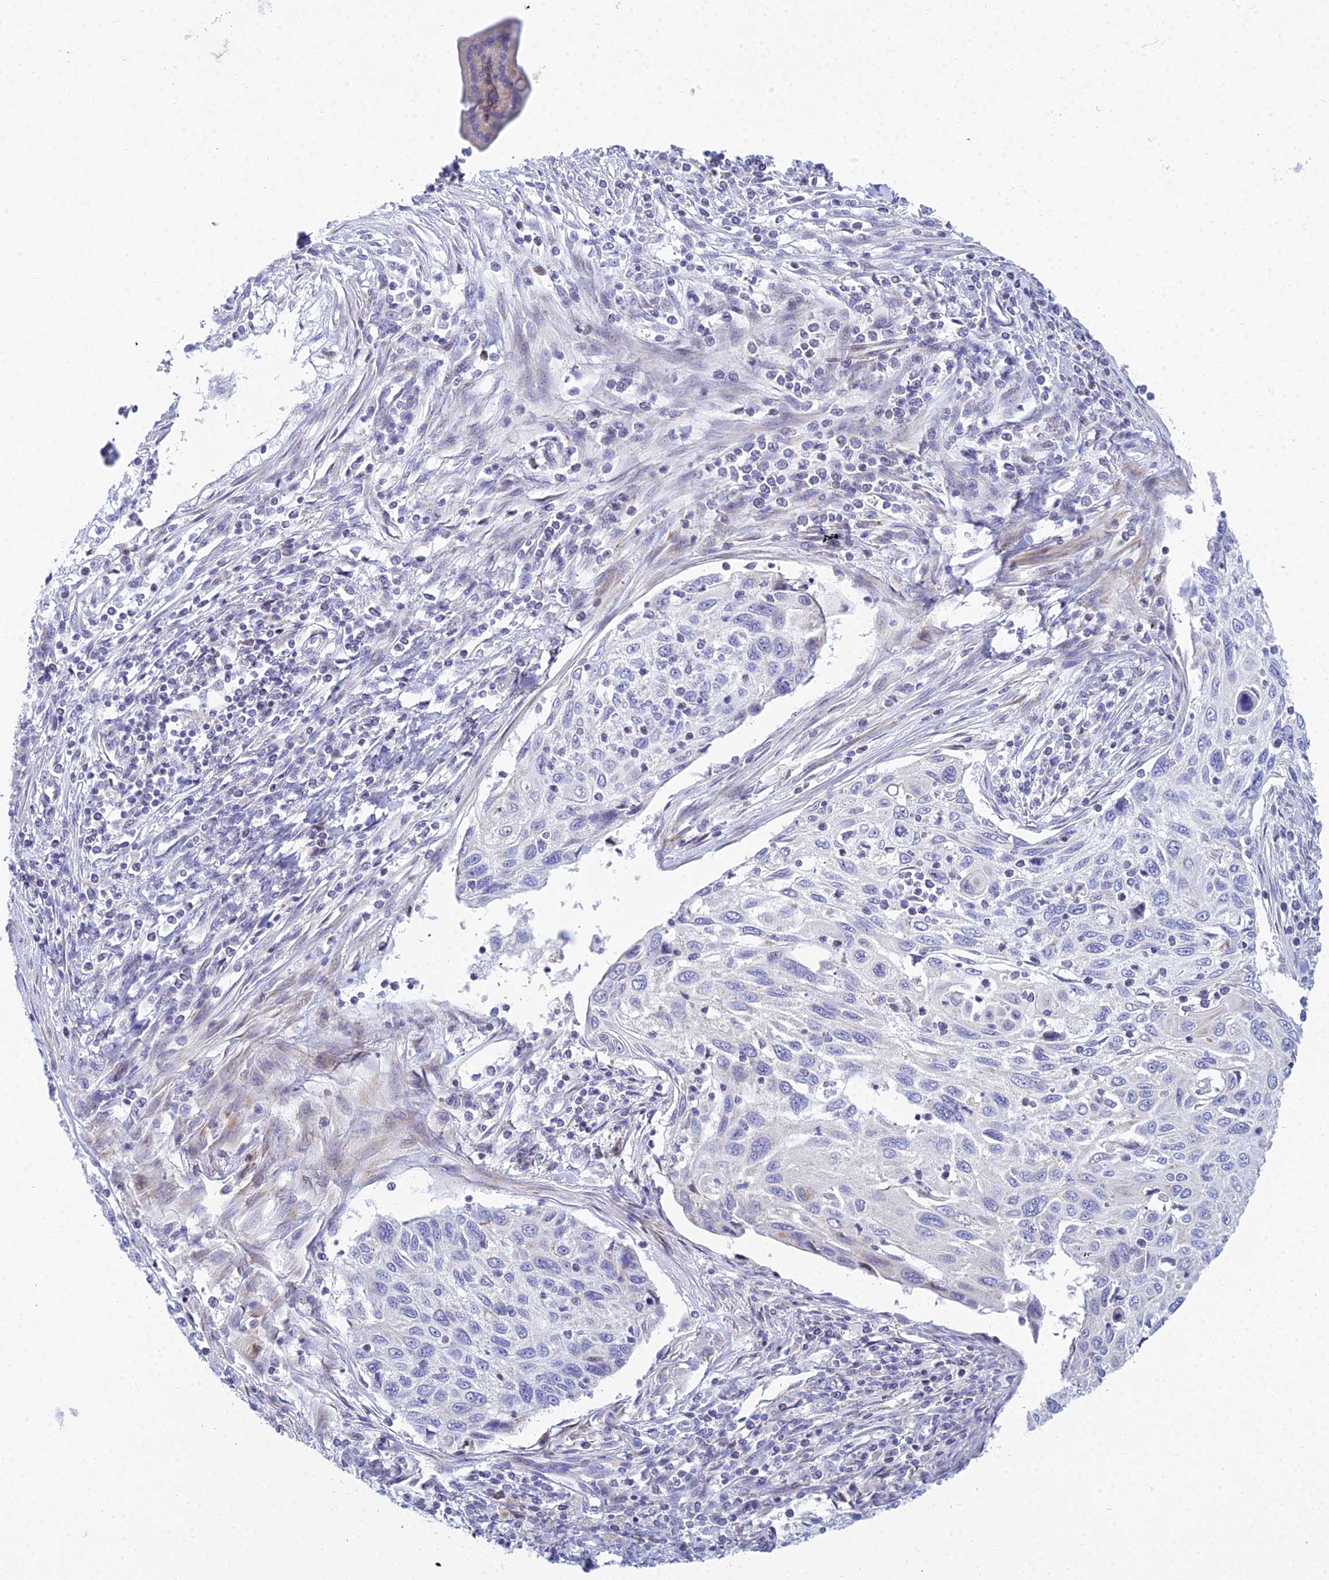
{"staining": {"intensity": "negative", "quantity": "none", "location": "none"}, "tissue": "cervical cancer", "cell_type": "Tumor cells", "image_type": "cancer", "snomed": [{"axis": "morphology", "description": "Squamous cell carcinoma, NOS"}, {"axis": "topography", "description": "Cervix"}], "caption": "Immunohistochemical staining of human cervical cancer (squamous cell carcinoma) reveals no significant positivity in tumor cells.", "gene": "PRR13", "patient": {"sex": "female", "age": 70}}